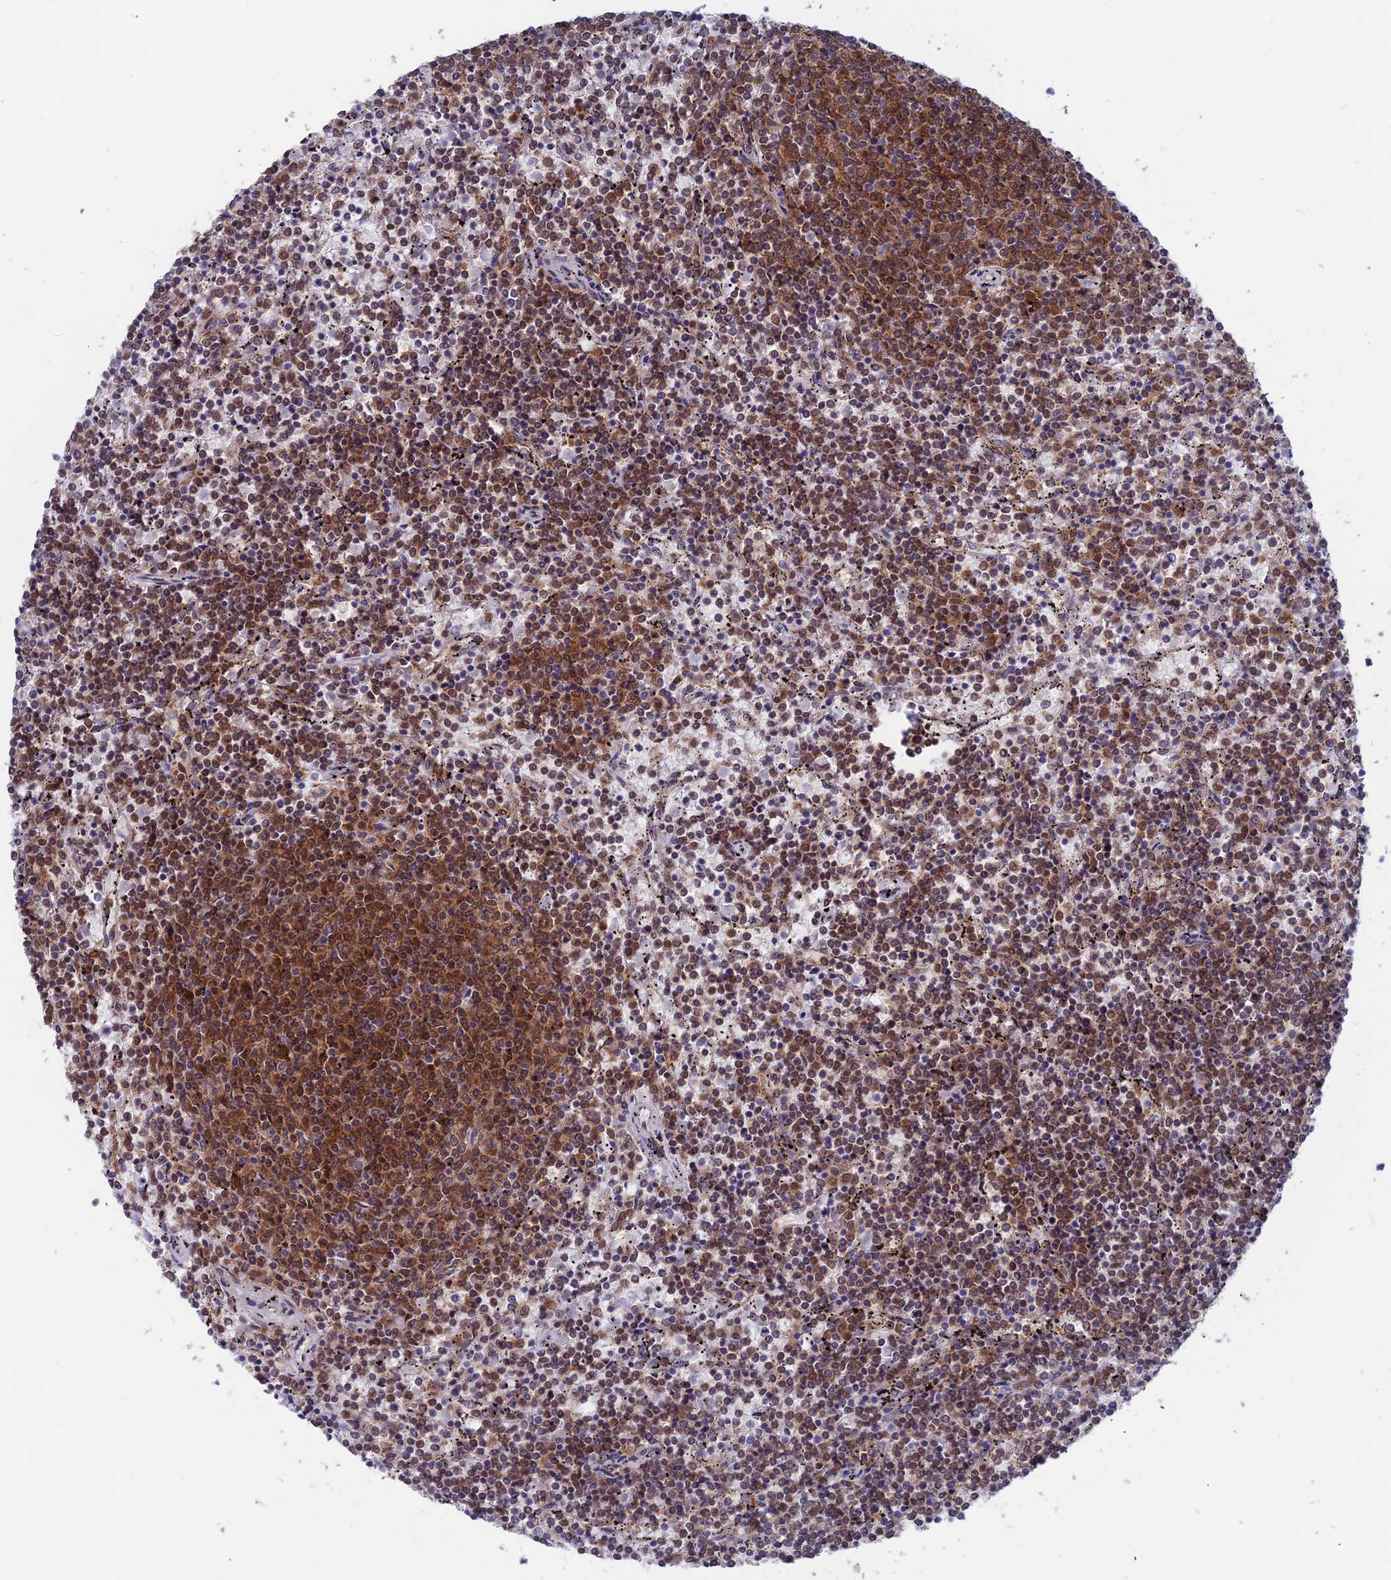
{"staining": {"intensity": "moderate", "quantity": ">75%", "location": "cytoplasmic/membranous,nuclear"}, "tissue": "lymphoma", "cell_type": "Tumor cells", "image_type": "cancer", "snomed": [{"axis": "morphology", "description": "Malignant lymphoma, non-Hodgkin's type, Low grade"}, {"axis": "topography", "description": "Spleen"}], "caption": "Immunohistochemical staining of malignant lymphoma, non-Hodgkin's type (low-grade) exhibits medium levels of moderate cytoplasmic/membranous and nuclear protein staining in approximately >75% of tumor cells. (DAB IHC with brightfield microscopy, high magnification).", "gene": "IGBP1", "patient": {"sex": "female", "age": 50}}